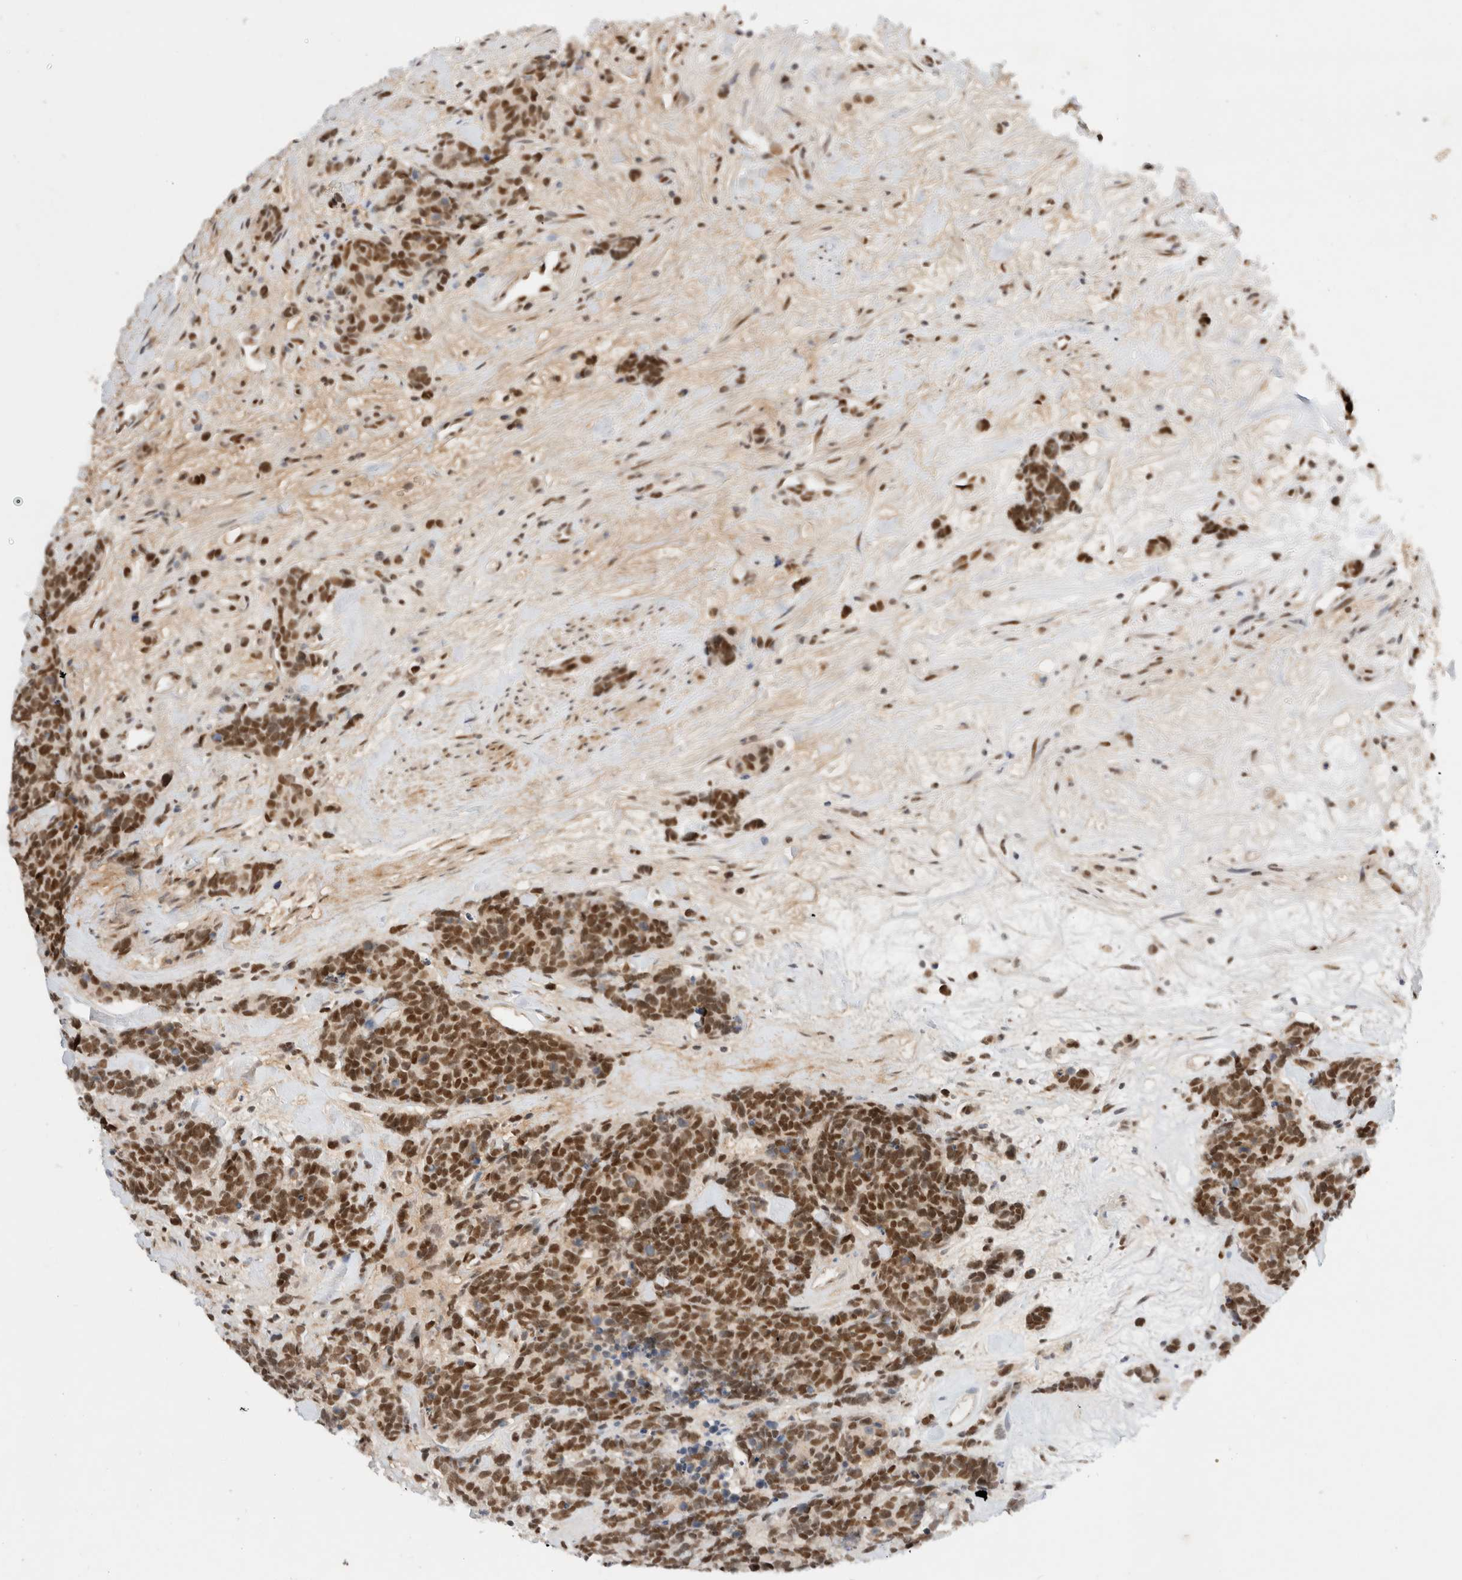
{"staining": {"intensity": "strong", "quantity": ">75%", "location": "nuclear"}, "tissue": "carcinoid", "cell_type": "Tumor cells", "image_type": "cancer", "snomed": [{"axis": "morphology", "description": "Carcinoma, NOS"}, {"axis": "morphology", "description": "Carcinoid, malignant, NOS"}, {"axis": "topography", "description": "Urinary bladder"}], "caption": "IHC micrograph of human carcinoma stained for a protein (brown), which exhibits high levels of strong nuclear expression in approximately >75% of tumor cells.", "gene": "GTF2I", "patient": {"sex": "male", "age": 57}}